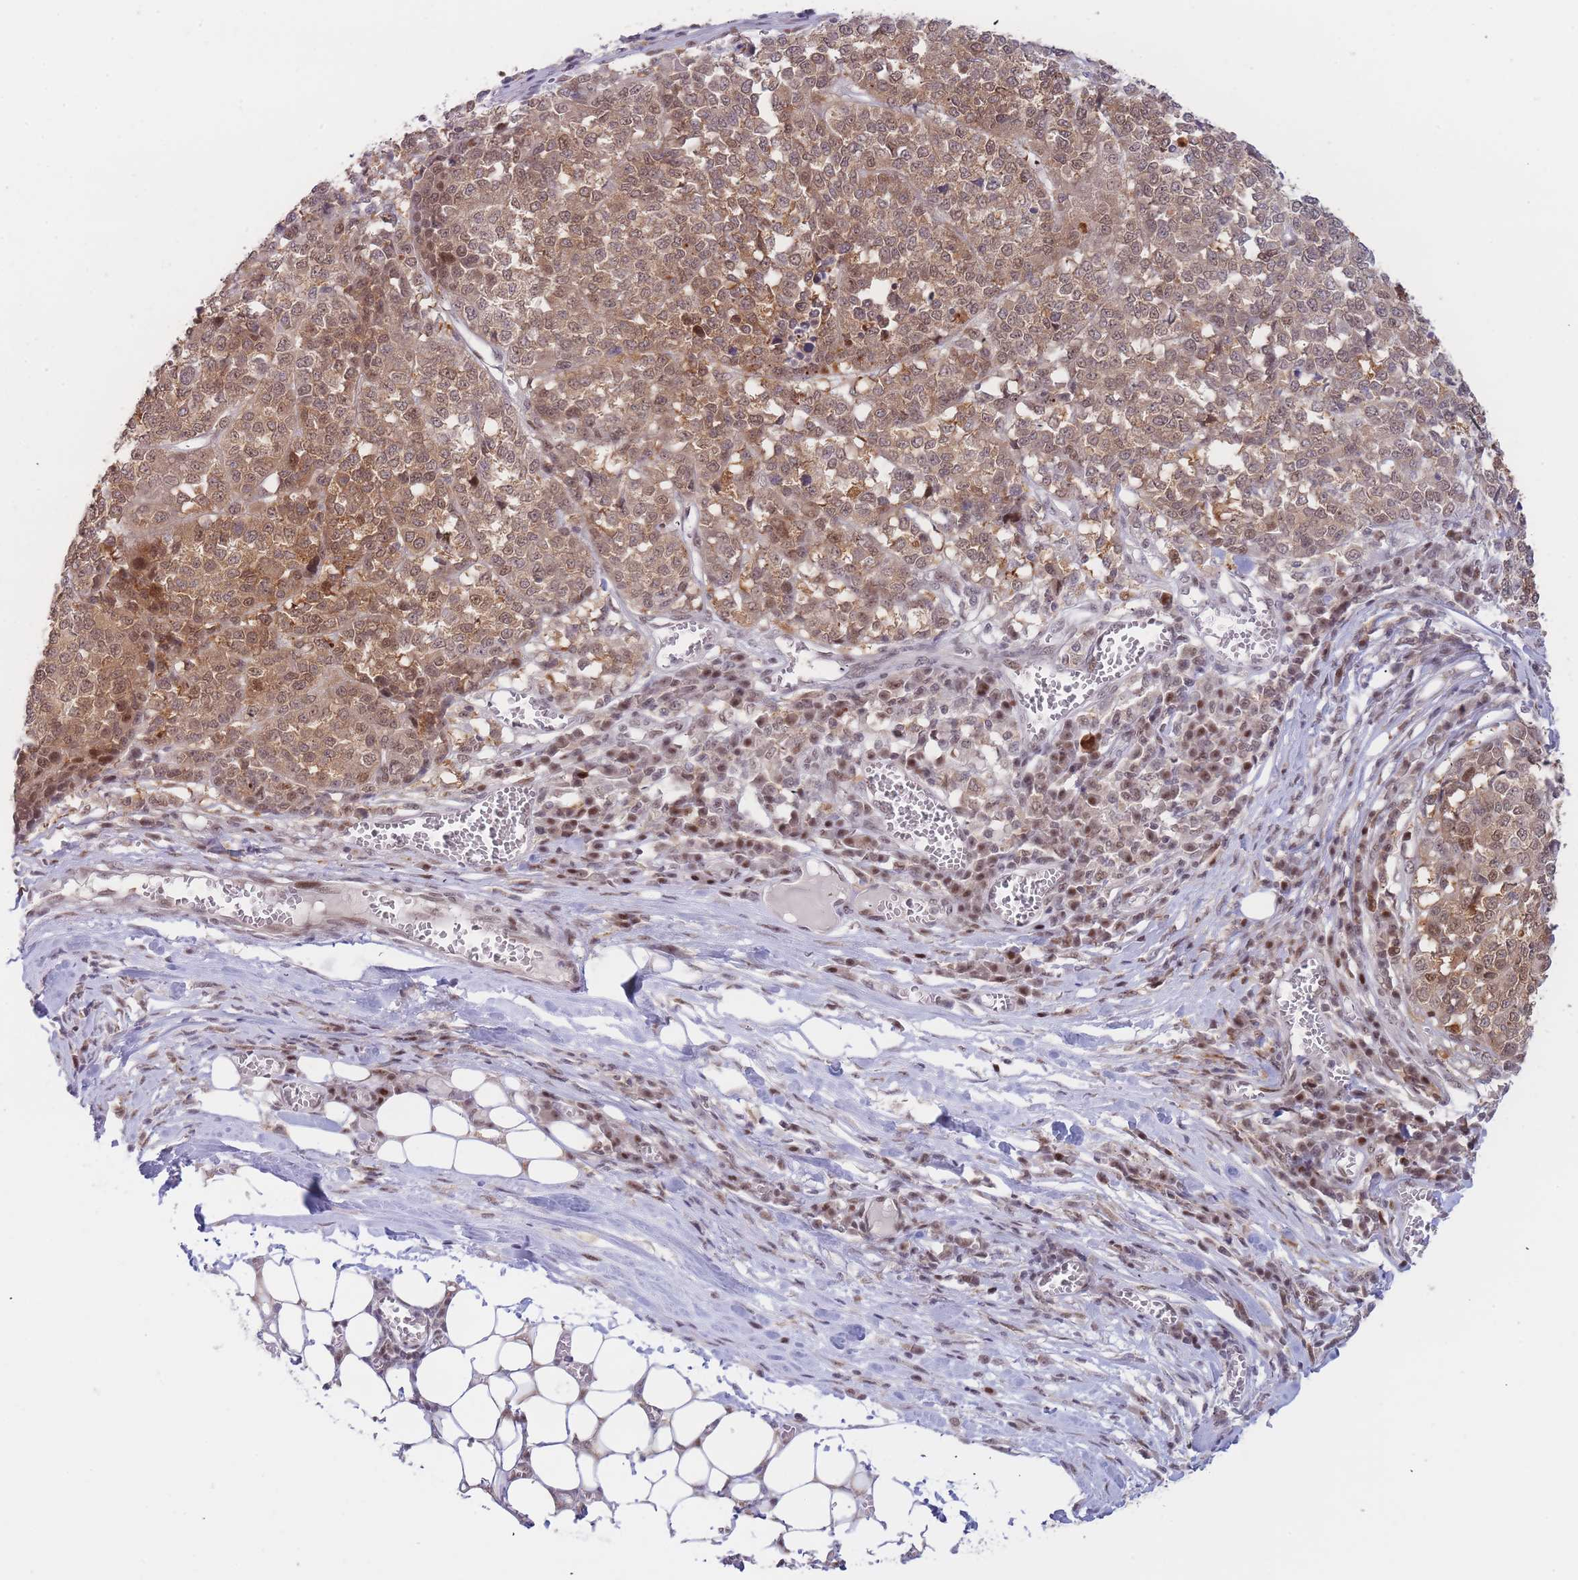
{"staining": {"intensity": "moderate", "quantity": ">75%", "location": "cytoplasmic/membranous,nuclear"}, "tissue": "melanoma", "cell_type": "Tumor cells", "image_type": "cancer", "snomed": [{"axis": "morphology", "description": "Malignant melanoma, Metastatic site"}, {"axis": "topography", "description": "Lymph node"}], "caption": "A high-resolution photomicrograph shows immunohistochemistry staining of malignant melanoma (metastatic site), which reveals moderate cytoplasmic/membranous and nuclear expression in about >75% of tumor cells.", "gene": "DEAF1", "patient": {"sex": "male", "age": 44}}